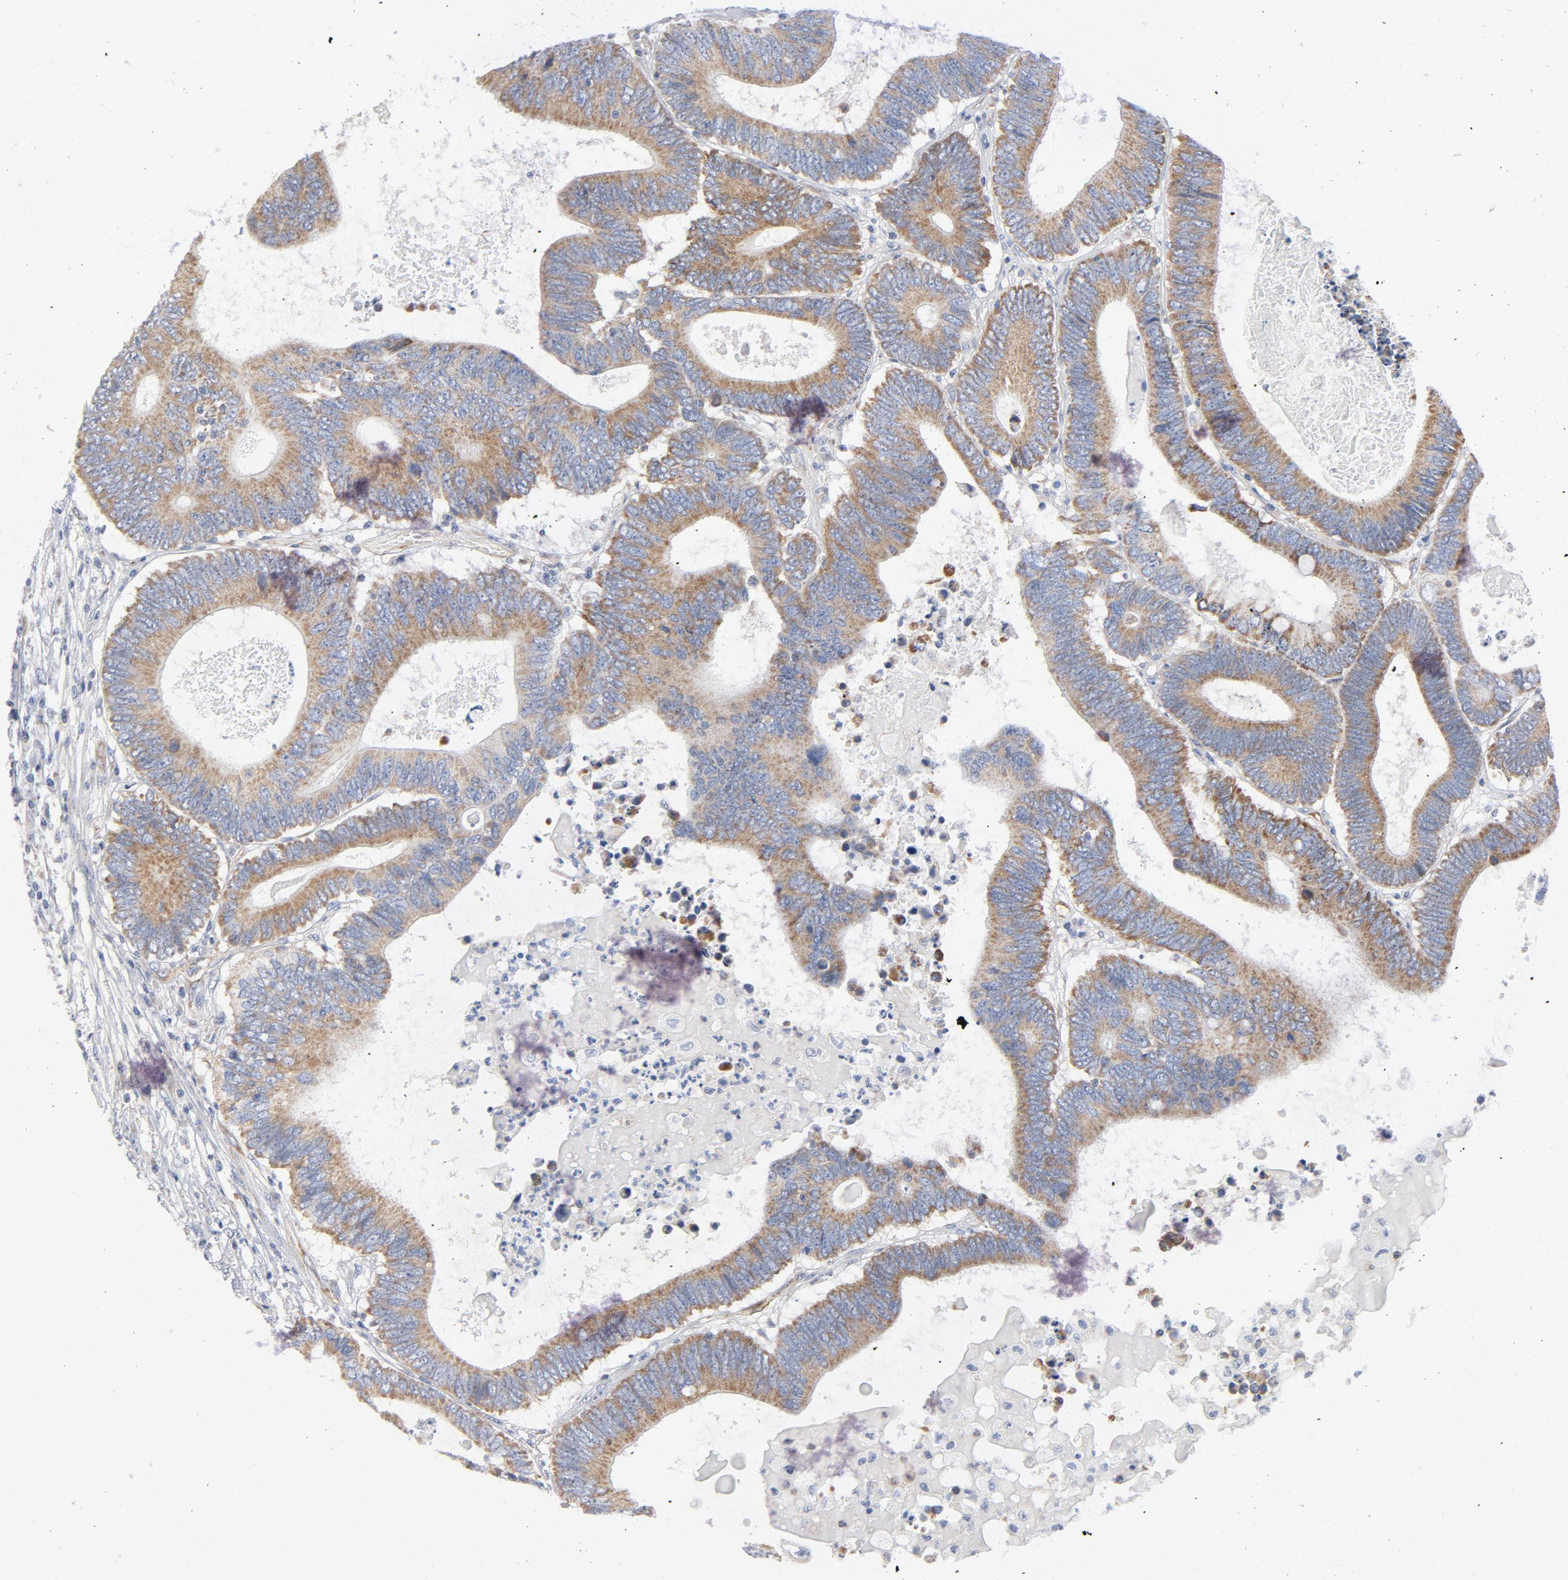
{"staining": {"intensity": "moderate", "quantity": ">75%", "location": "cytoplasmic/membranous"}, "tissue": "colorectal cancer", "cell_type": "Tumor cells", "image_type": "cancer", "snomed": [{"axis": "morphology", "description": "Adenocarcinoma, NOS"}, {"axis": "topography", "description": "Colon"}], "caption": "About >75% of tumor cells in human colorectal cancer (adenocarcinoma) show moderate cytoplasmic/membranous protein expression as visualized by brown immunohistochemical staining.", "gene": "OXA1L", "patient": {"sex": "female", "age": 78}}